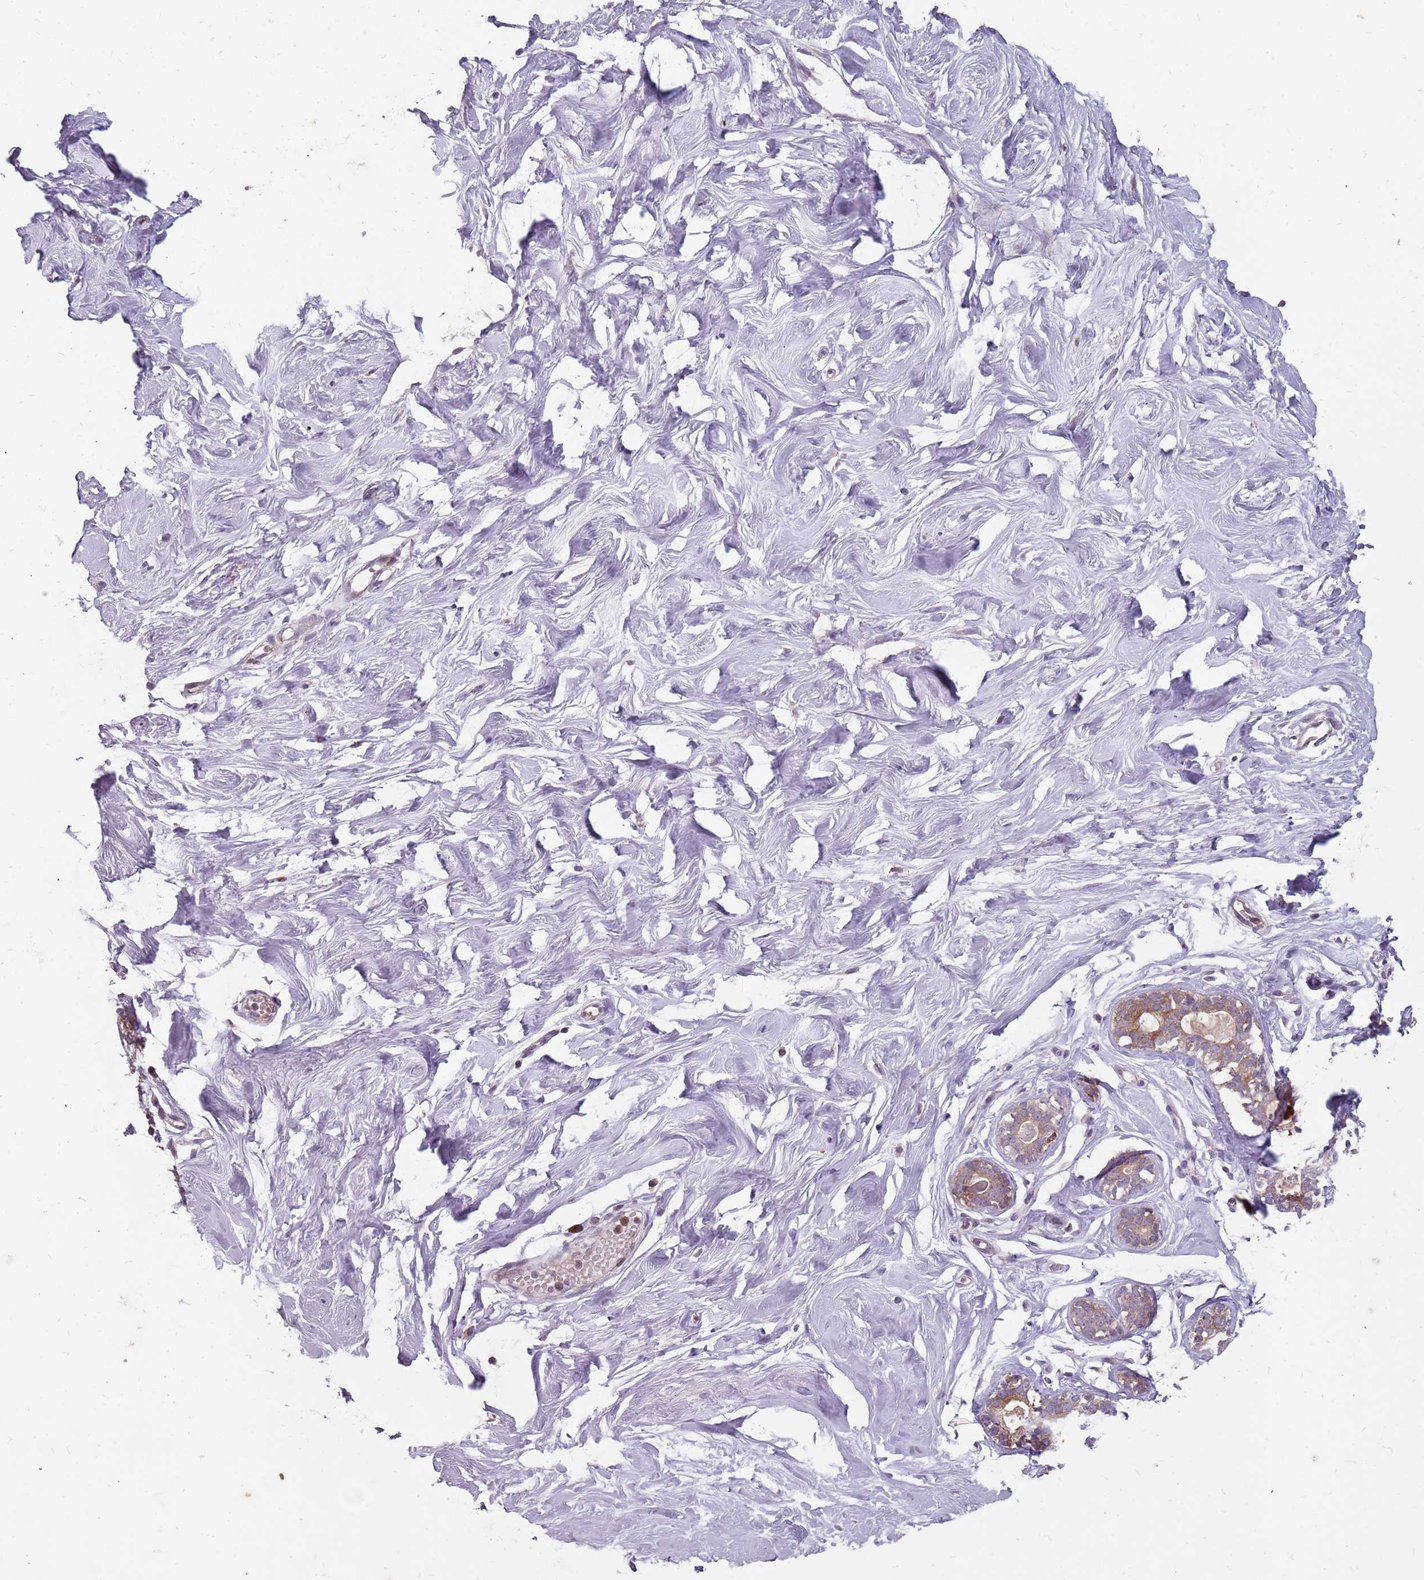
{"staining": {"intensity": "negative", "quantity": "none", "location": "none"}, "tissue": "breast", "cell_type": "Adipocytes", "image_type": "normal", "snomed": [{"axis": "morphology", "description": "Normal tissue, NOS"}, {"axis": "morphology", "description": "Adenoma, NOS"}, {"axis": "topography", "description": "Breast"}], "caption": "A histopathology image of human breast is negative for staining in adipocytes. The staining was performed using DAB (3,3'-diaminobenzidine) to visualize the protein expression in brown, while the nuclei were stained in blue with hematoxylin (Magnification: 20x).", "gene": "NME4", "patient": {"sex": "female", "age": 23}}